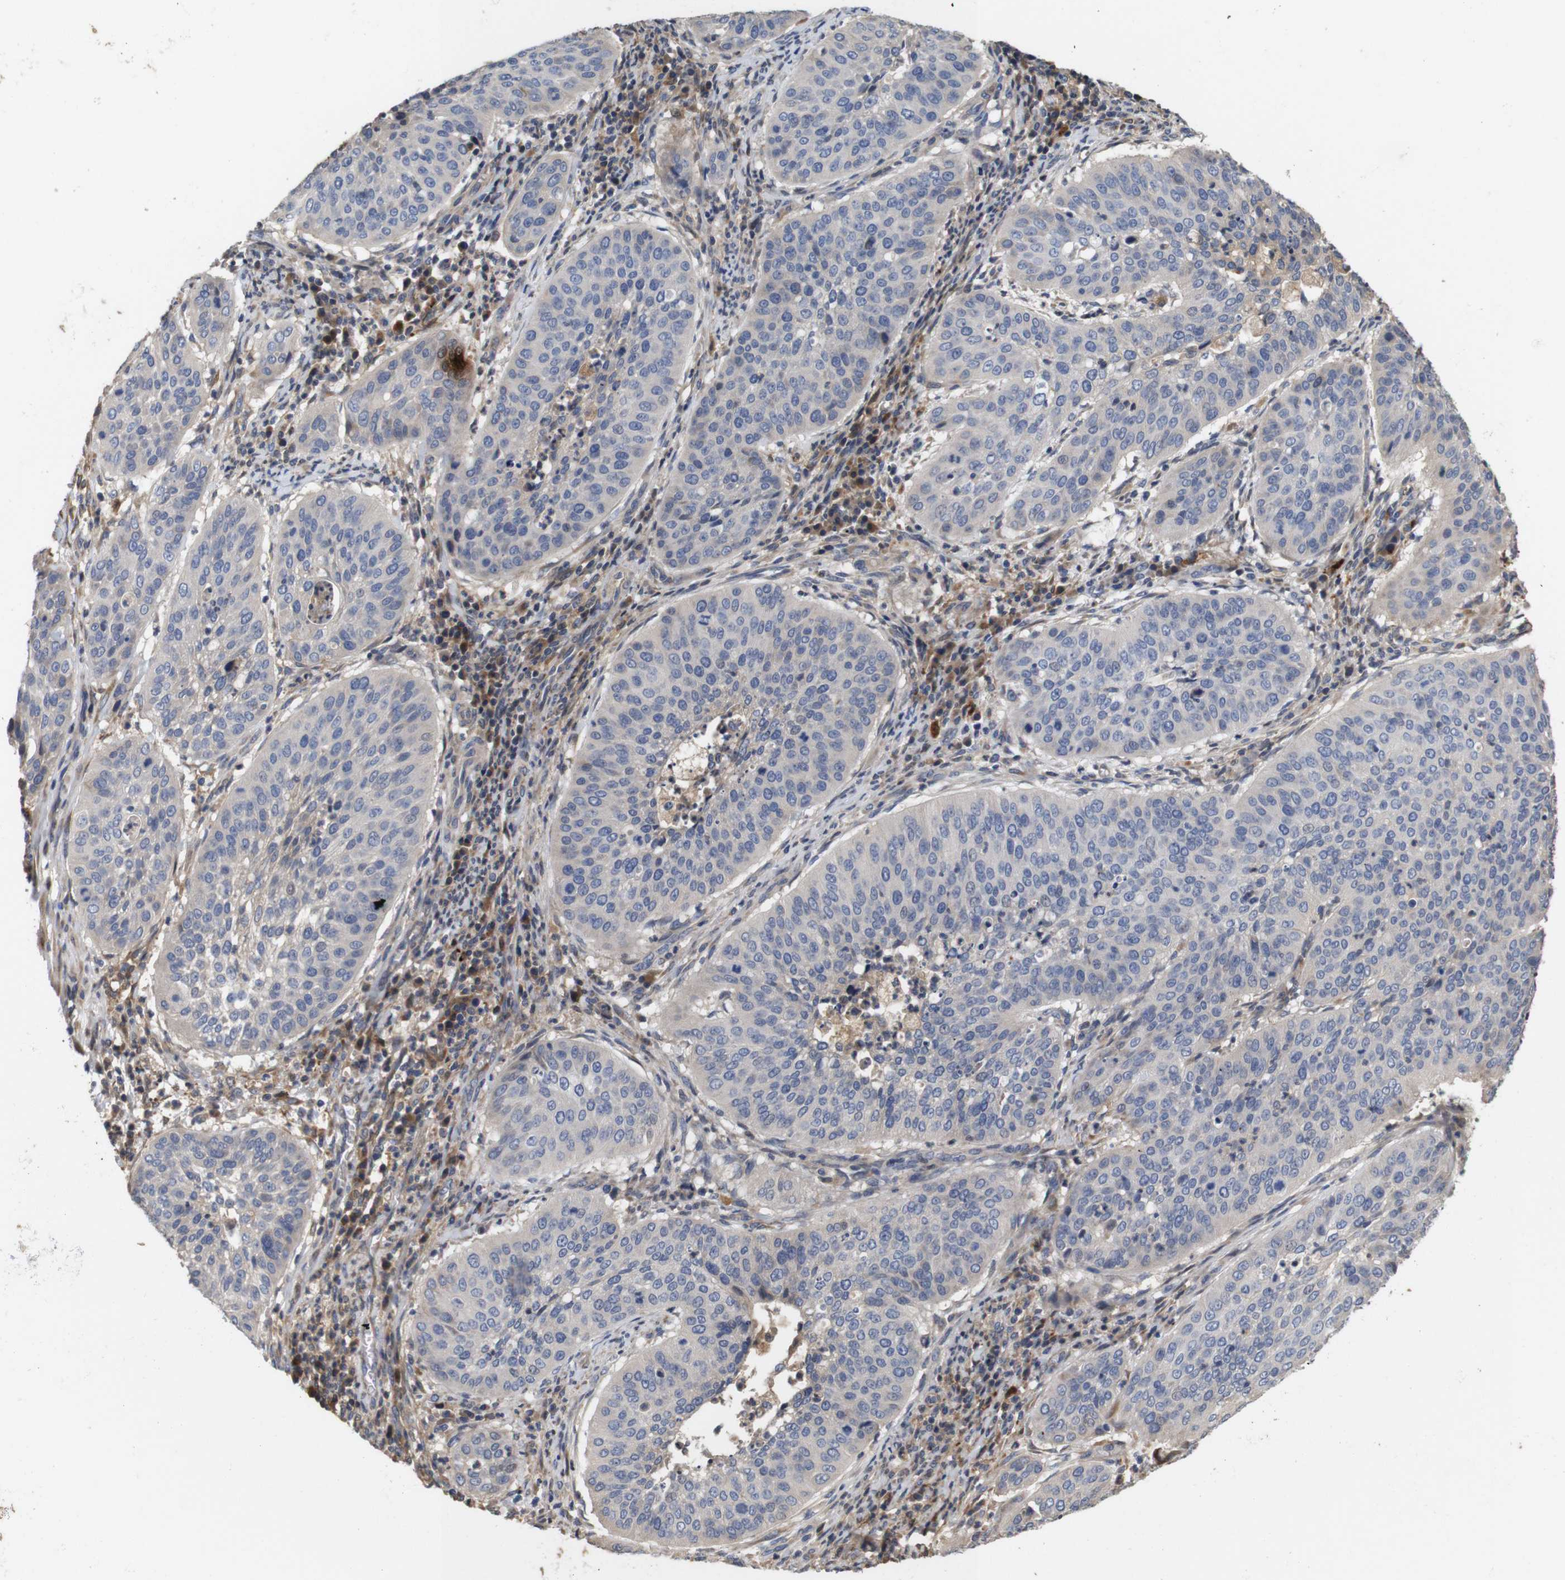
{"staining": {"intensity": "negative", "quantity": "none", "location": "none"}, "tissue": "cervical cancer", "cell_type": "Tumor cells", "image_type": "cancer", "snomed": [{"axis": "morphology", "description": "Normal tissue, NOS"}, {"axis": "morphology", "description": "Squamous cell carcinoma, NOS"}, {"axis": "topography", "description": "Cervix"}], "caption": "The micrograph displays no staining of tumor cells in squamous cell carcinoma (cervical). Brightfield microscopy of immunohistochemistry (IHC) stained with DAB (3,3'-diaminobenzidine) (brown) and hematoxylin (blue), captured at high magnification.", "gene": "SPRY3", "patient": {"sex": "female", "age": 39}}